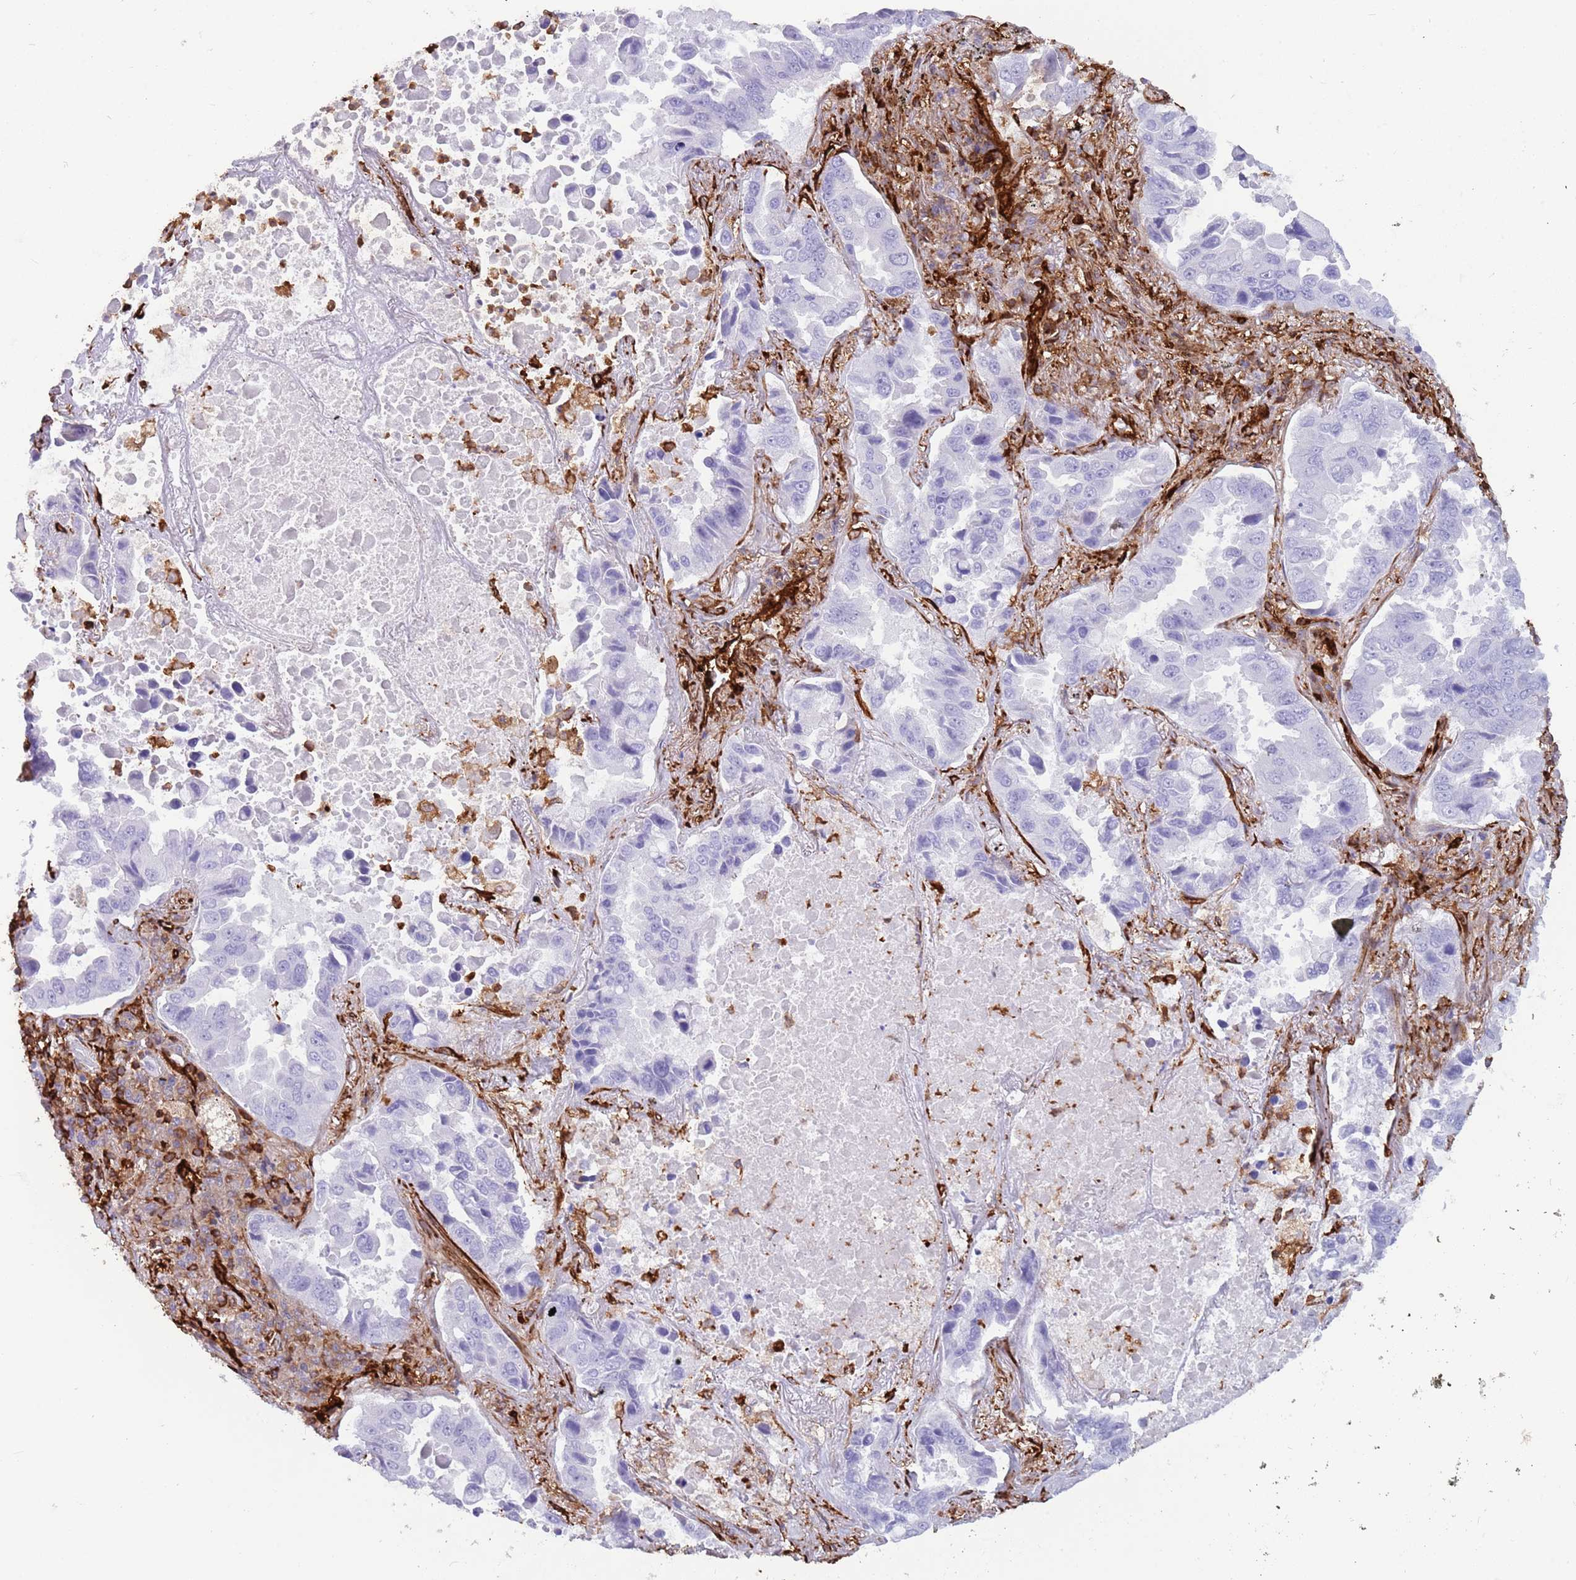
{"staining": {"intensity": "negative", "quantity": "none", "location": "none"}, "tissue": "lung cancer", "cell_type": "Tumor cells", "image_type": "cancer", "snomed": [{"axis": "morphology", "description": "Adenocarcinoma, NOS"}, {"axis": "topography", "description": "Lung"}], "caption": "IHC micrograph of adenocarcinoma (lung) stained for a protein (brown), which displays no expression in tumor cells.", "gene": "KBTBD7", "patient": {"sex": "male", "age": 64}}